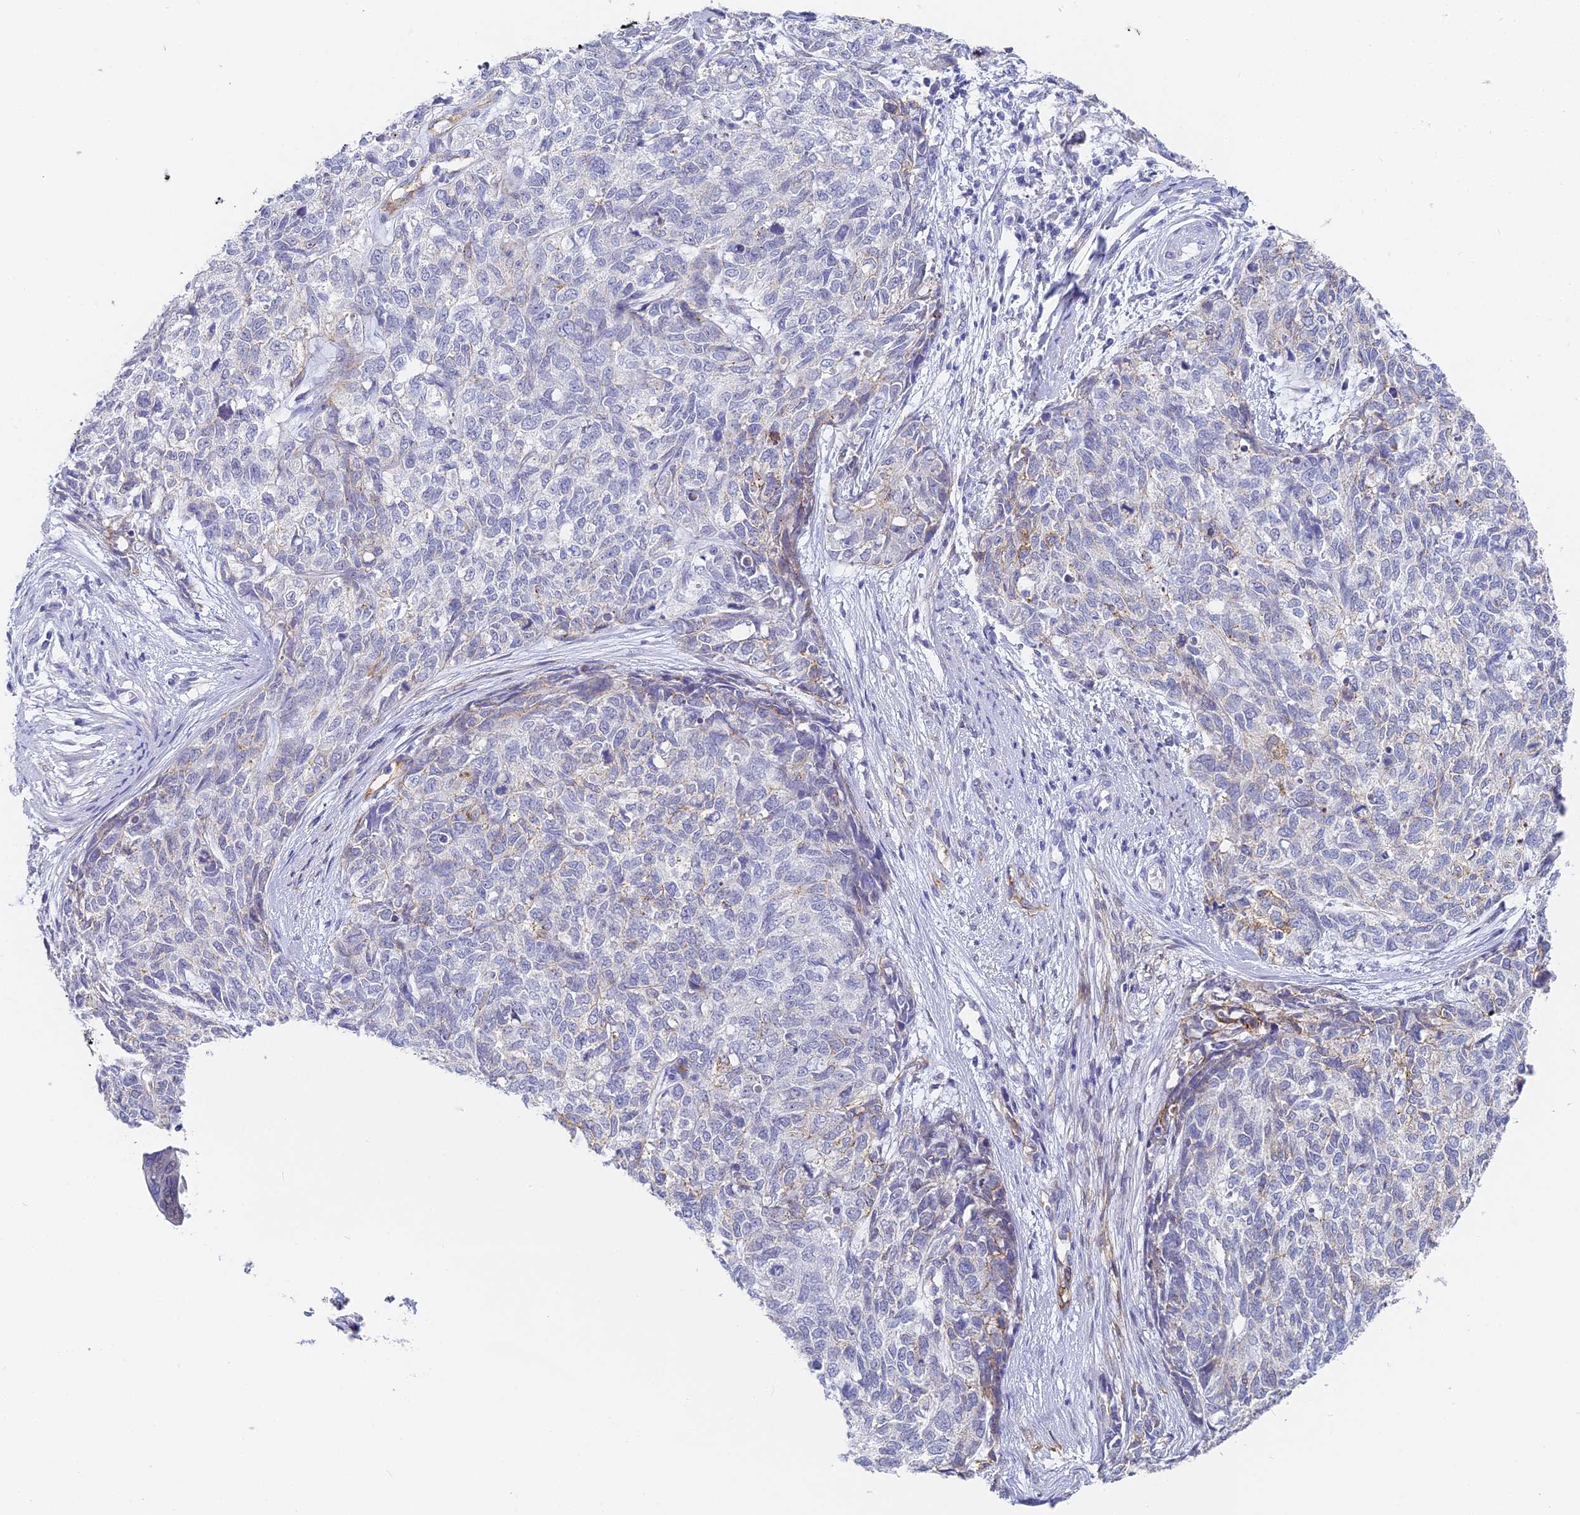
{"staining": {"intensity": "moderate", "quantity": "<25%", "location": "cytoplasmic/membranous"}, "tissue": "cervical cancer", "cell_type": "Tumor cells", "image_type": "cancer", "snomed": [{"axis": "morphology", "description": "Squamous cell carcinoma, NOS"}, {"axis": "topography", "description": "Cervix"}], "caption": "About <25% of tumor cells in cervical cancer reveal moderate cytoplasmic/membranous protein expression as visualized by brown immunohistochemical staining.", "gene": "GJA1", "patient": {"sex": "female", "age": 63}}